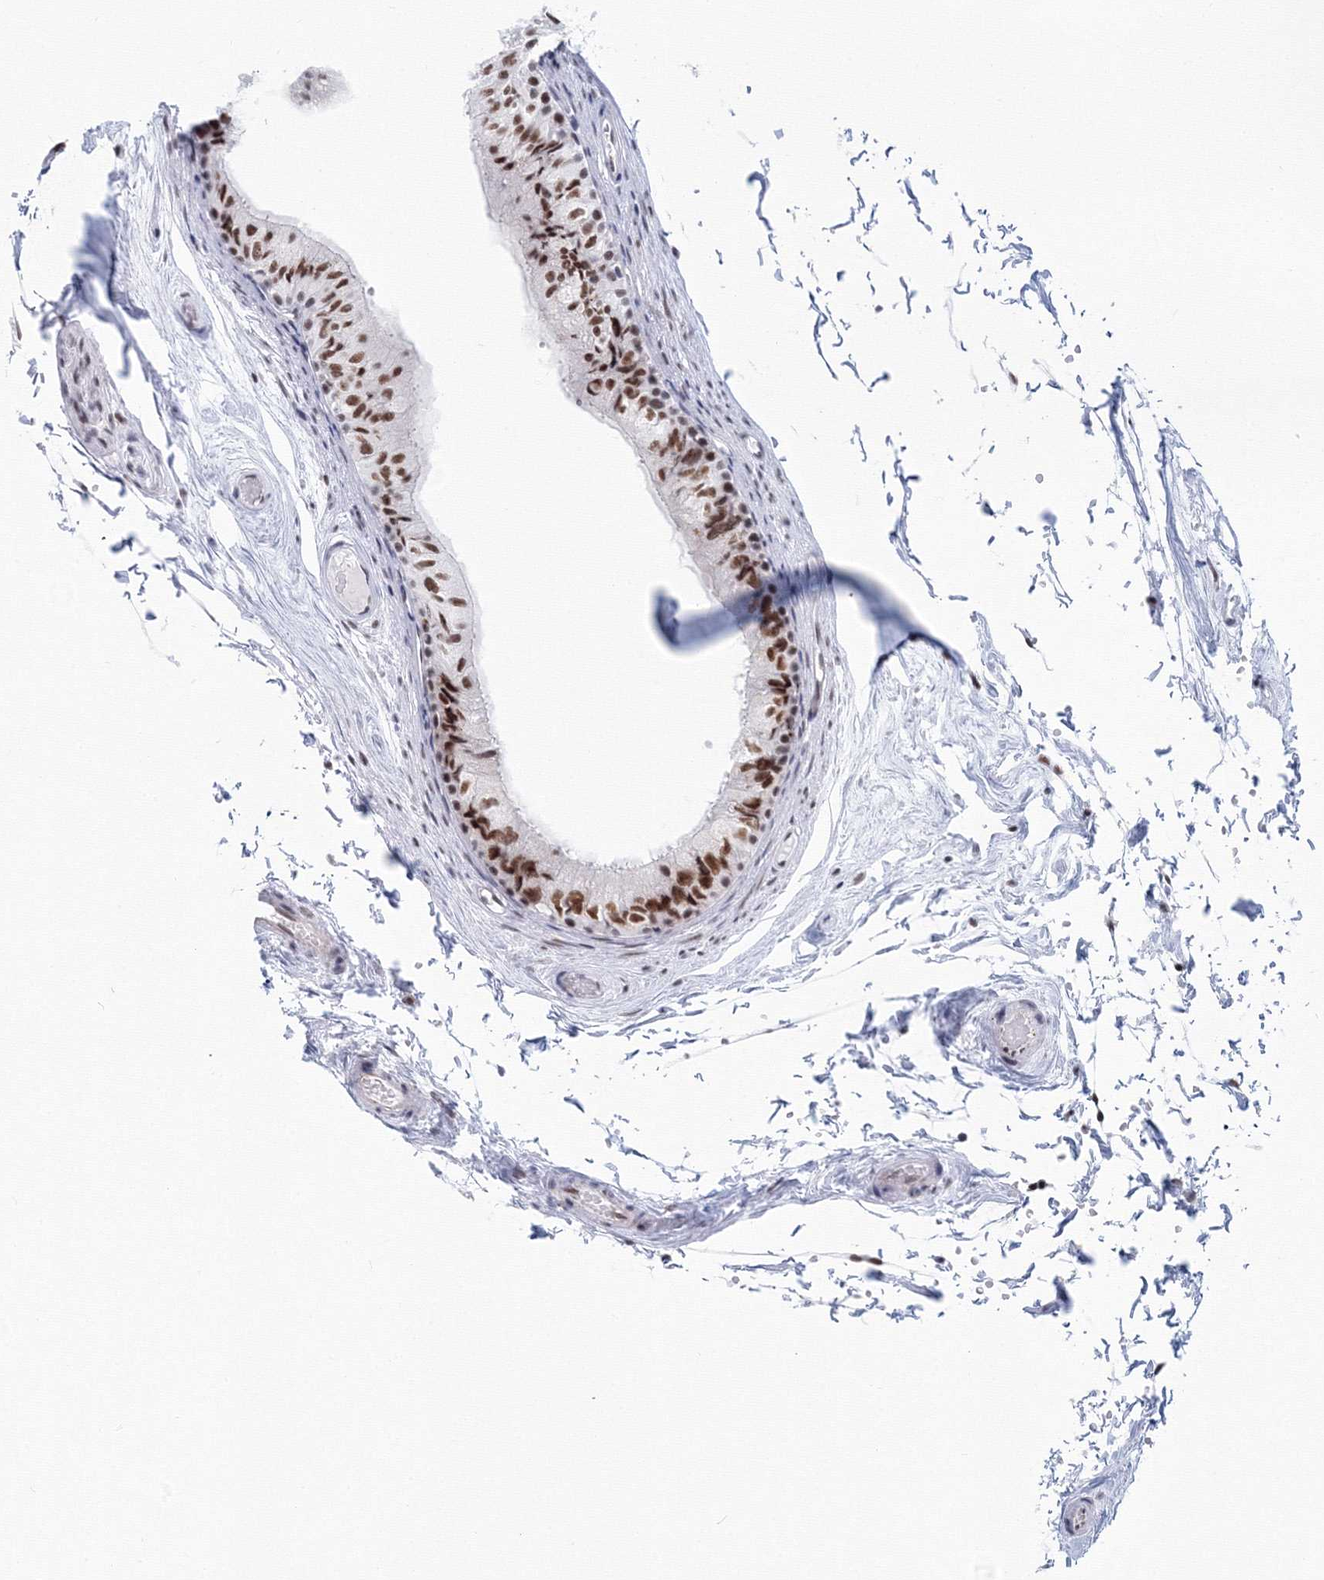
{"staining": {"intensity": "strong", "quantity": ">75%", "location": "nuclear"}, "tissue": "epididymis", "cell_type": "Glandular cells", "image_type": "normal", "snomed": [{"axis": "morphology", "description": "Normal tissue, NOS"}, {"axis": "topography", "description": "Epididymis"}], "caption": "Glandular cells display high levels of strong nuclear positivity in about >75% of cells in unremarkable epididymis.", "gene": "SF3B6", "patient": {"sex": "male", "age": 79}}